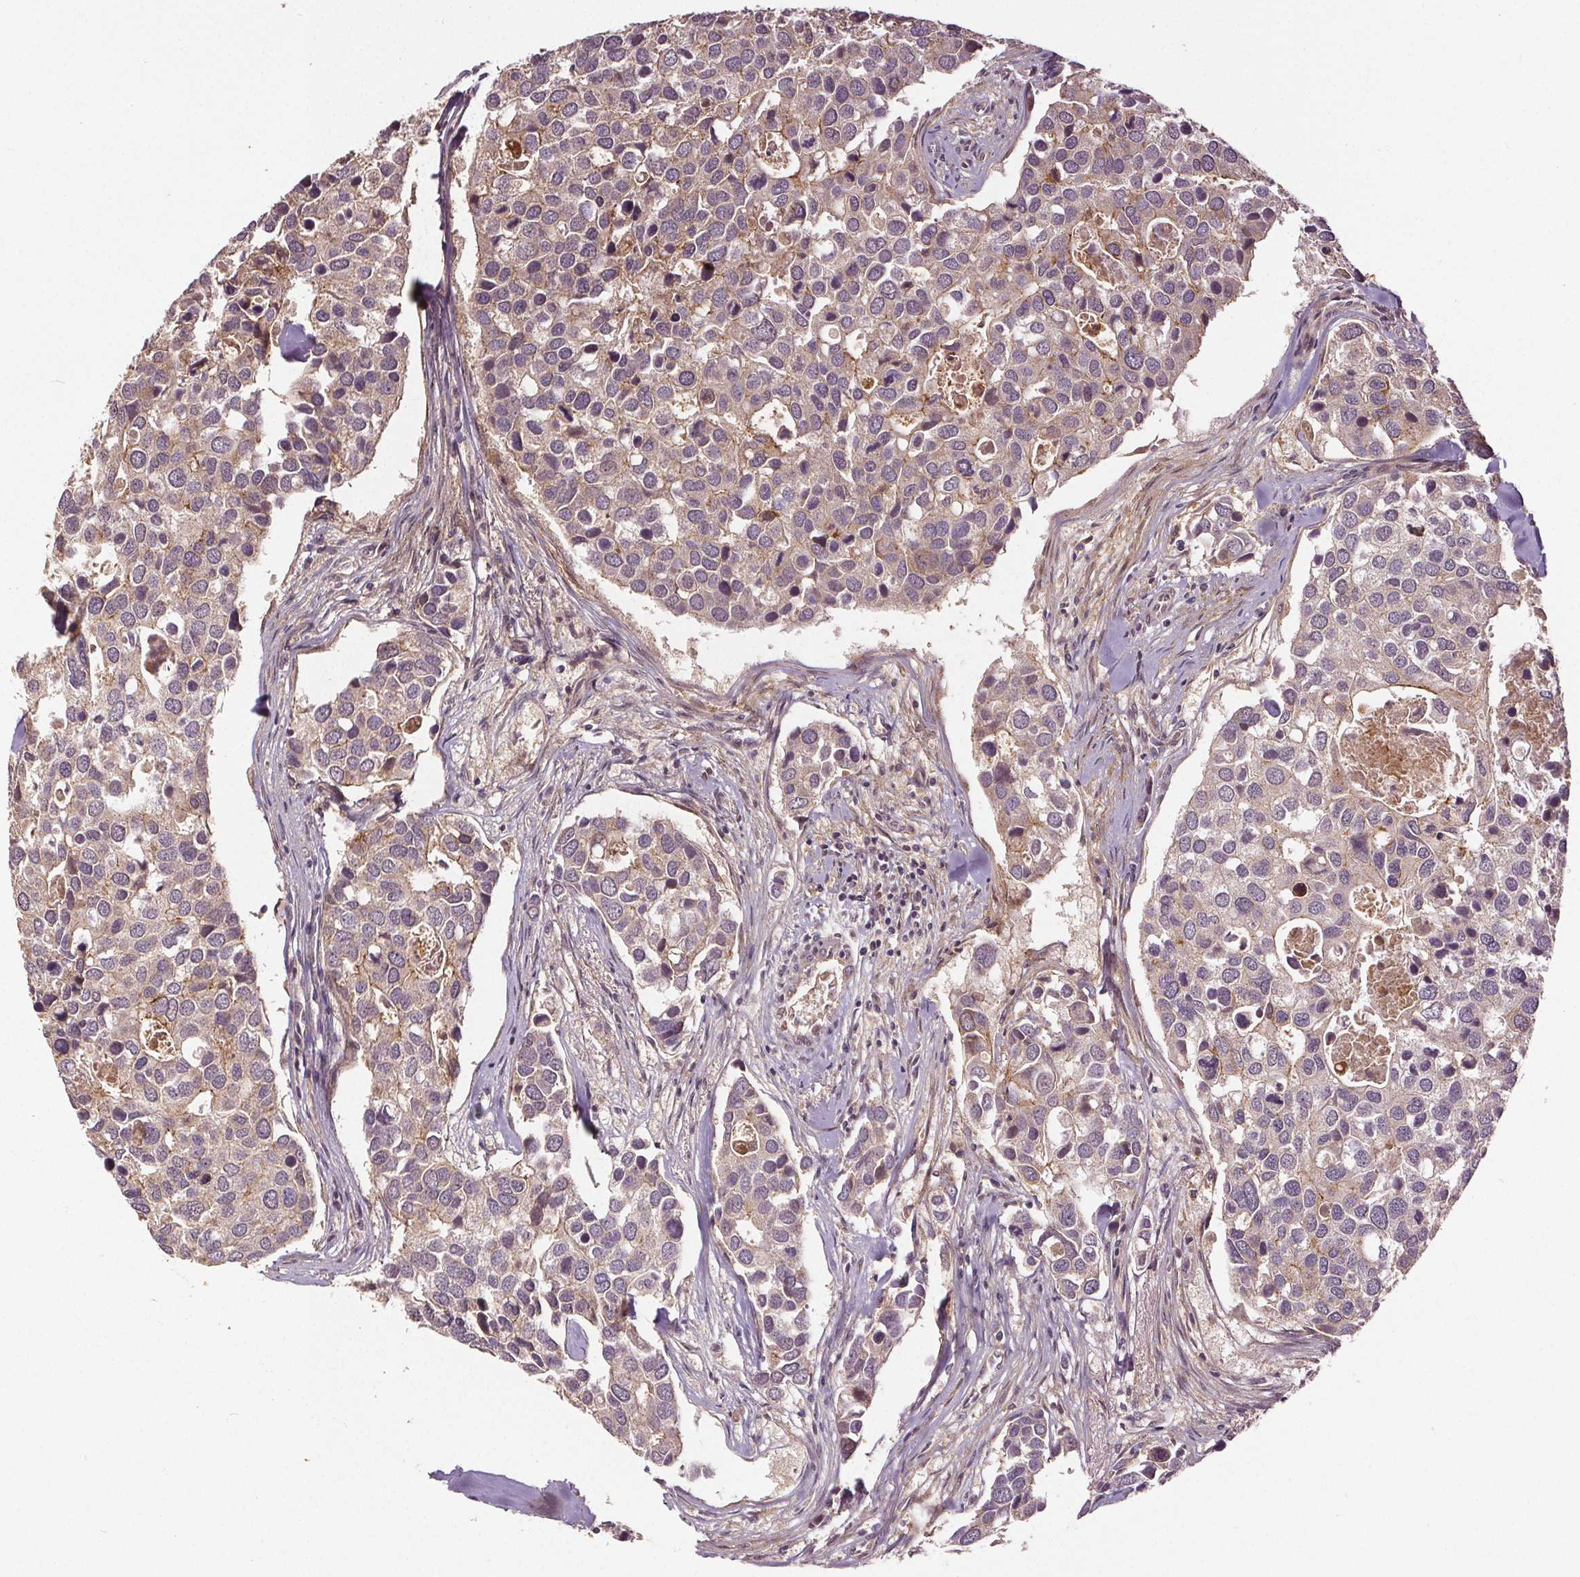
{"staining": {"intensity": "negative", "quantity": "none", "location": "none"}, "tissue": "breast cancer", "cell_type": "Tumor cells", "image_type": "cancer", "snomed": [{"axis": "morphology", "description": "Duct carcinoma"}, {"axis": "topography", "description": "Breast"}], "caption": "Tumor cells show no significant staining in breast cancer (invasive ductal carcinoma).", "gene": "EPHB3", "patient": {"sex": "female", "age": 83}}